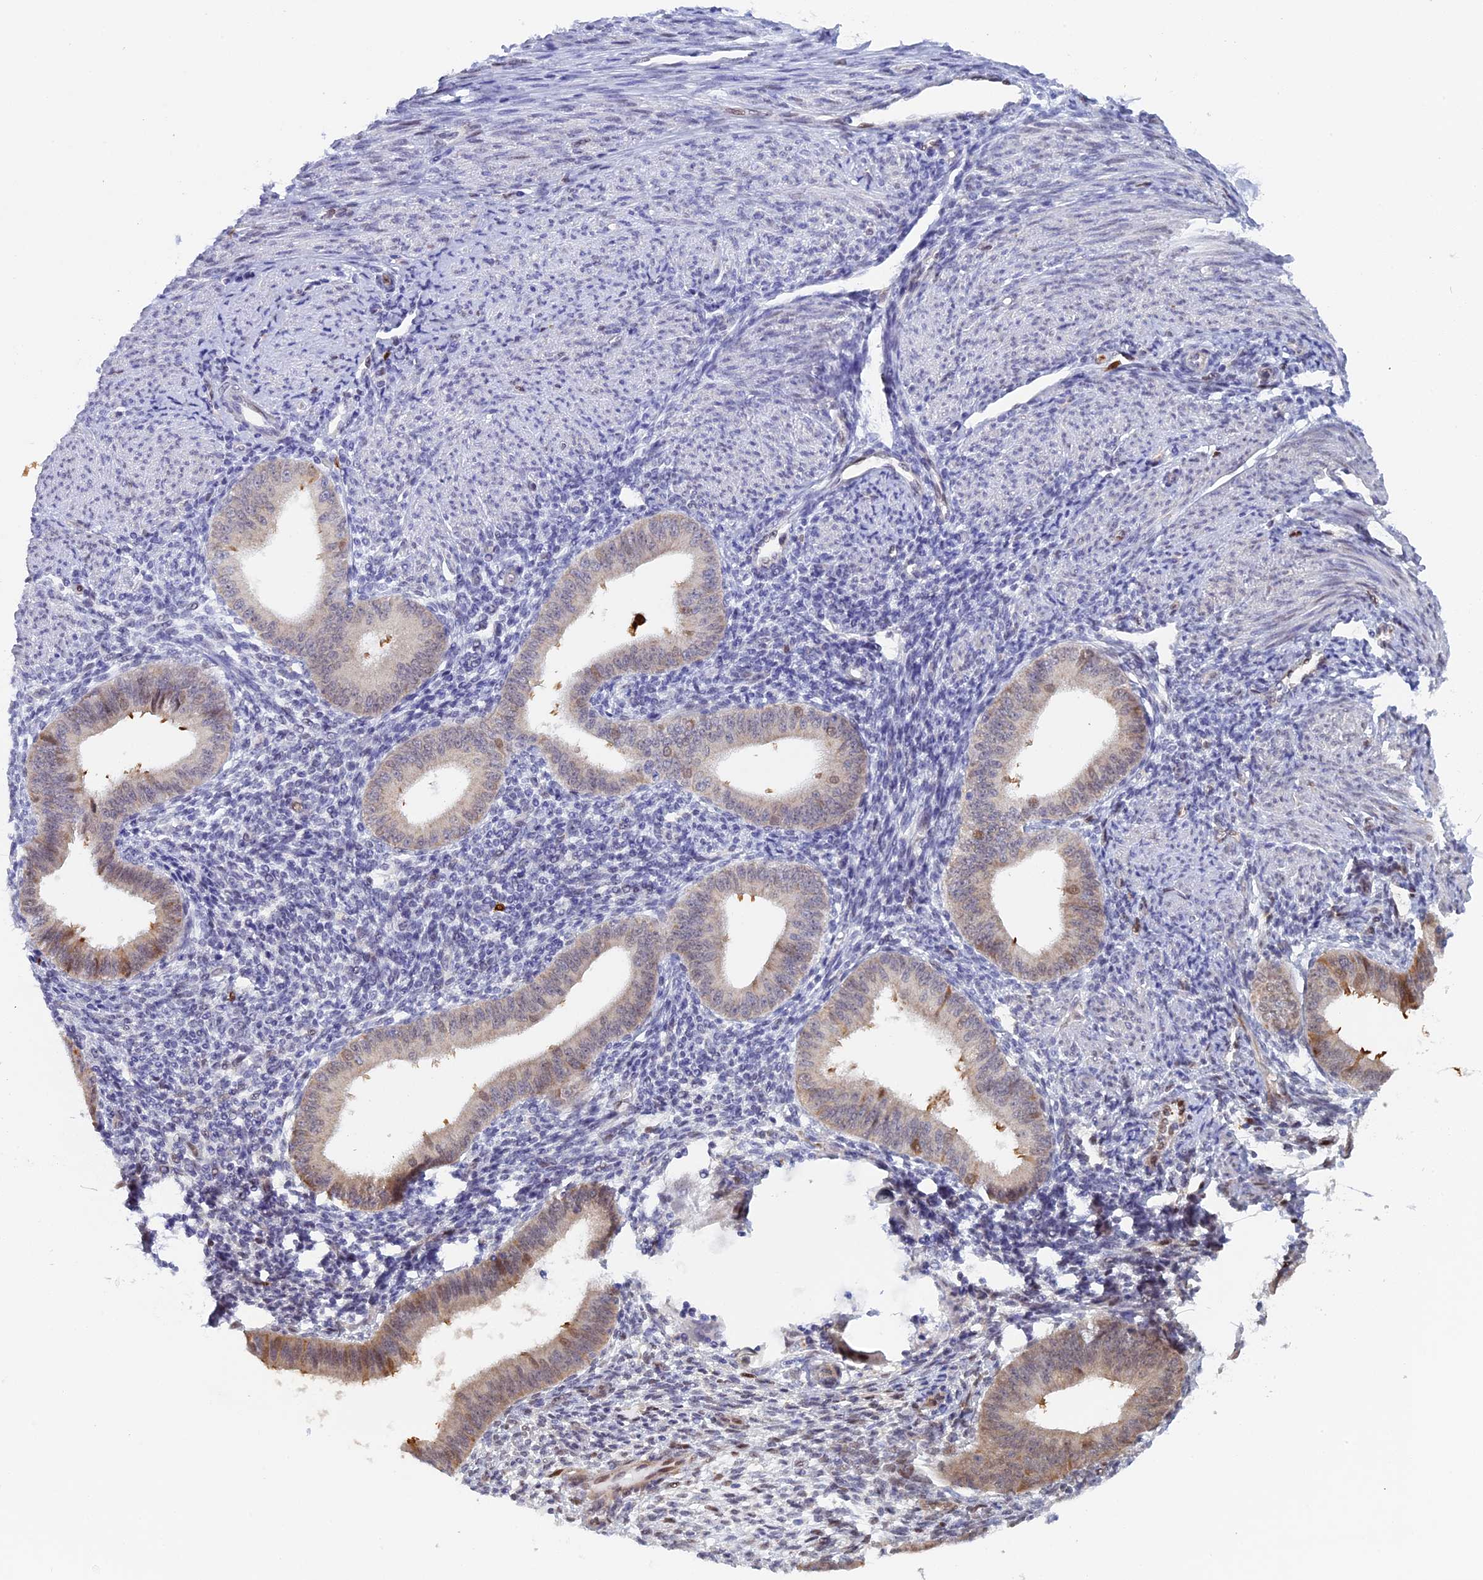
{"staining": {"intensity": "weak", "quantity": "<25%", "location": "cytoplasmic/membranous"}, "tissue": "endometrium", "cell_type": "Cells in endometrial stroma", "image_type": "normal", "snomed": [{"axis": "morphology", "description": "Normal tissue, NOS"}, {"axis": "topography", "description": "Uterus"}, {"axis": "topography", "description": "Endometrium"}], "caption": "An image of endometrium stained for a protein exhibits no brown staining in cells in endometrial stroma. The staining was performed using DAB (3,3'-diaminobenzidine) to visualize the protein expression in brown, while the nuclei were stained in blue with hematoxylin (Magnification: 20x).", "gene": "SLC26A1", "patient": {"sex": "female", "age": 48}}